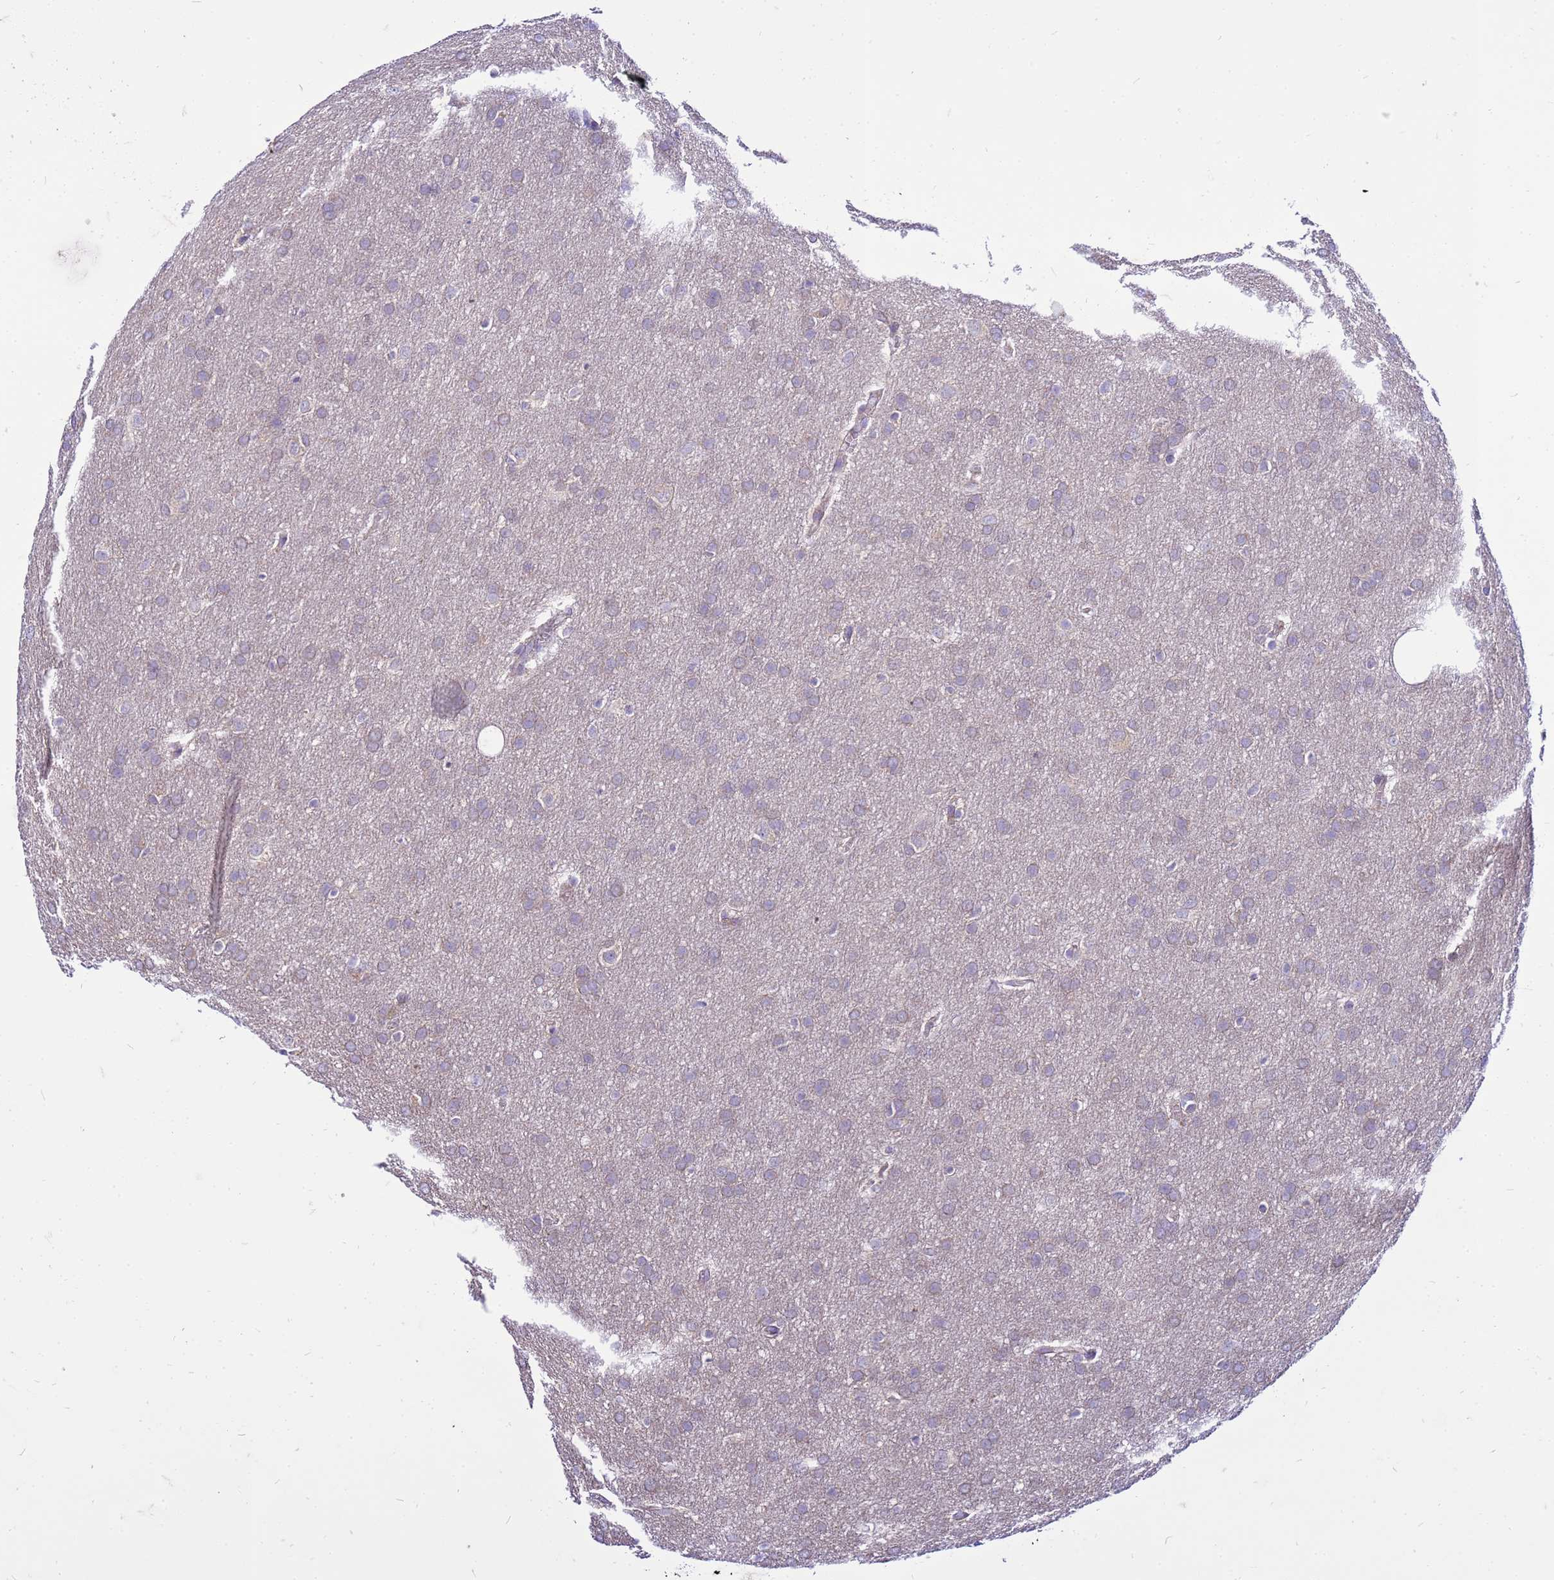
{"staining": {"intensity": "negative", "quantity": "none", "location": "none"}, "tissue": "glioma", "cell_type": "Tumor cells", "image_type": "cancer", "snomed": [{"axis": "morphology", "description": "Glioma, malignant, Low grade"}, {"axis": "topography", "description": "Brain"}], "caption": "High power microscopy image of an immunohistochemistry (IHC) micrograph of low-grade glioma (malignant), revealing no significant positivity in tumor cells.", "gene": "PKD1", "patient": {"sex": "female", "age": 32}}